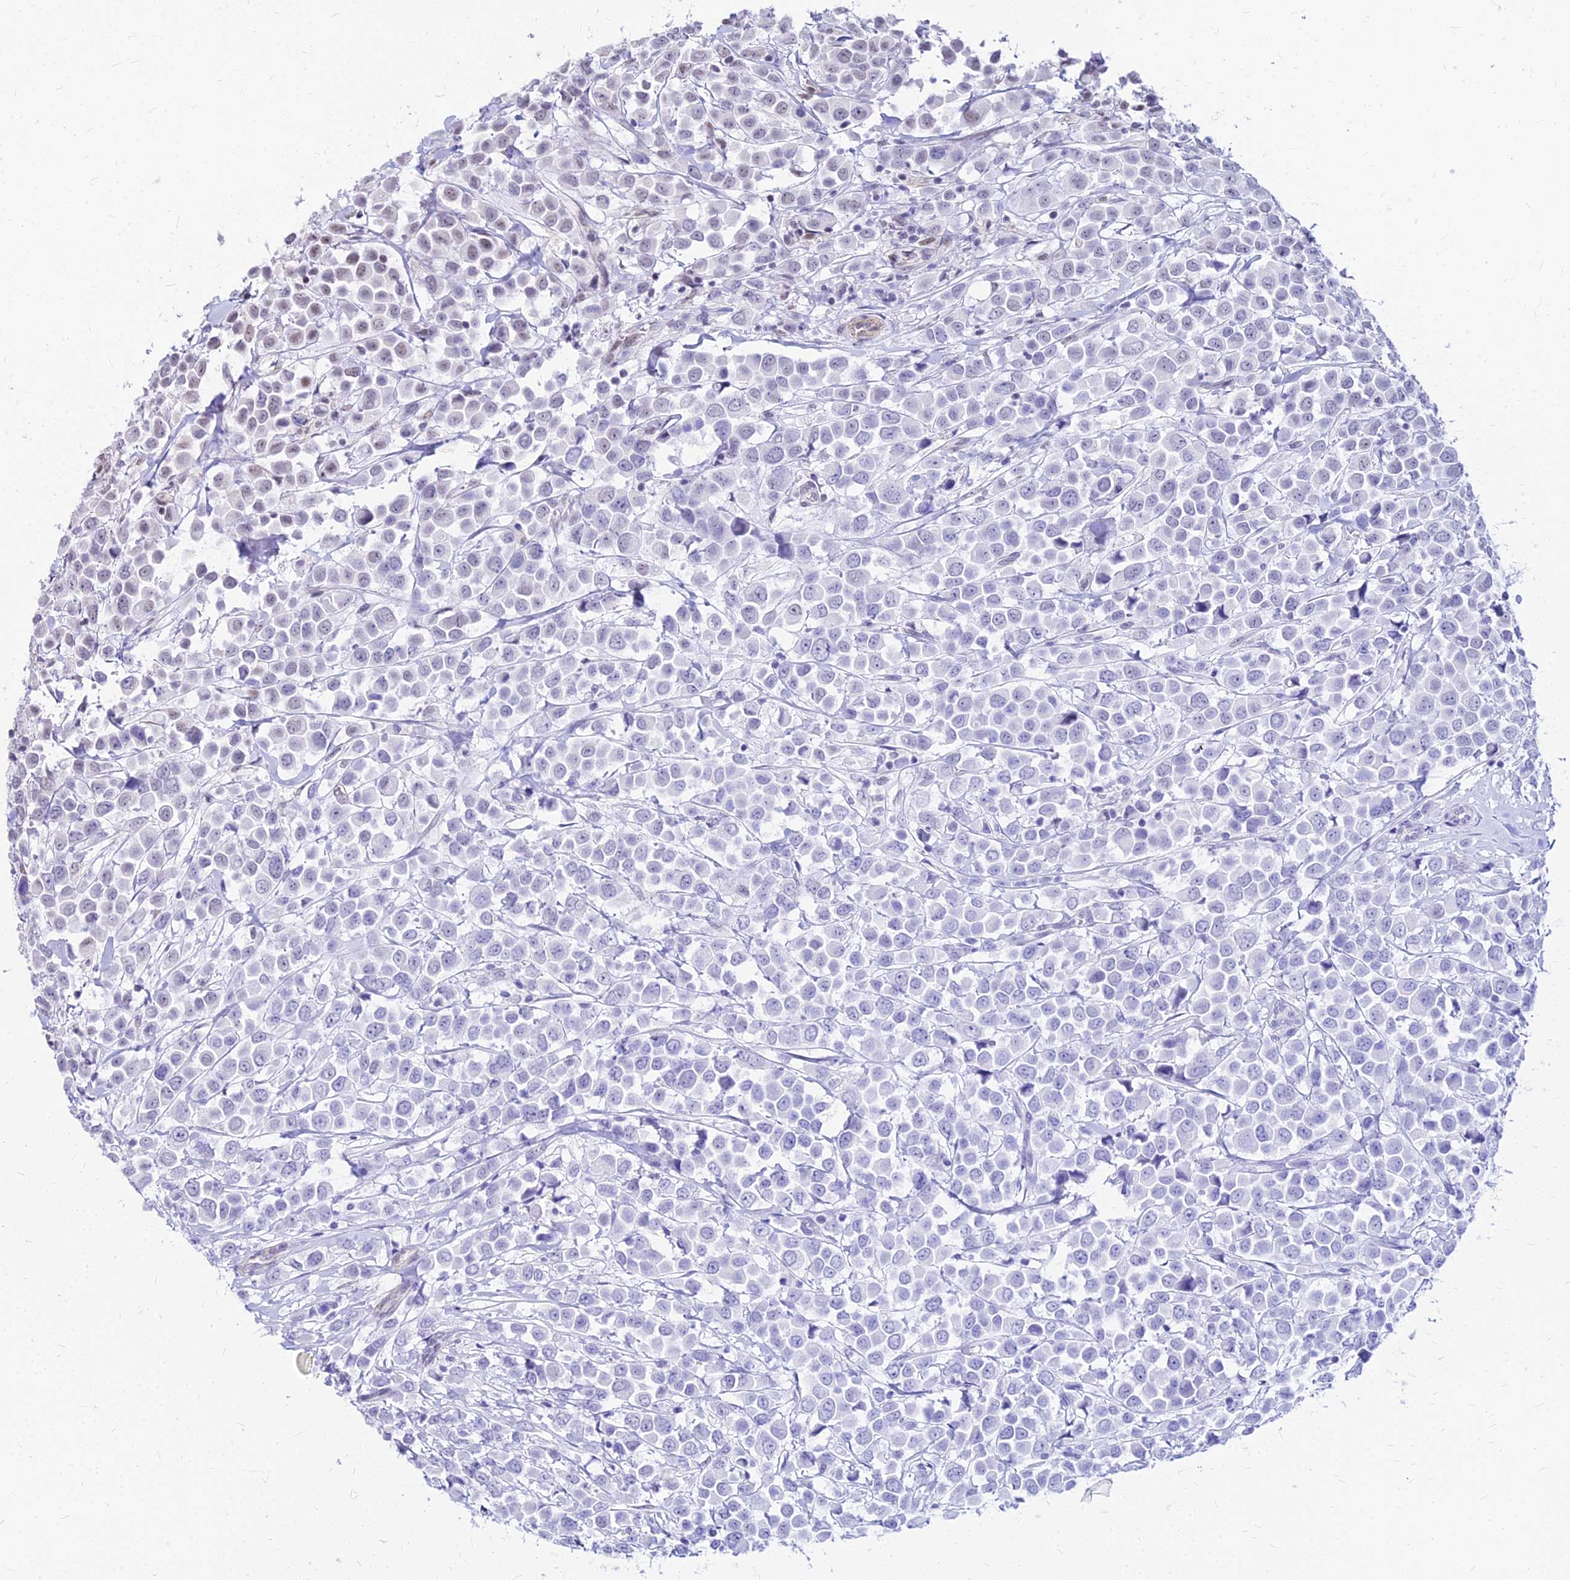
{"staining": {"intensity": "weak", "quantity": "<25%", "location": "nuclear"}, "tissue": "breast cancer", "cell_type": "Tumor cells", "image_type": "cancer", "snomed": [{"axis": "morphology", "description": "Duct carcinoma"}, {"axis": "topography", "description": "Breast"}], "caption": "High magnification brightfield microscopy of breast cancer stained with DAB (brown) and counterstained with hematoxylin (blue): tumor cells show no significant expression.", "gene": "FDX2", "patient": {"sex": "female", "age": 61}}